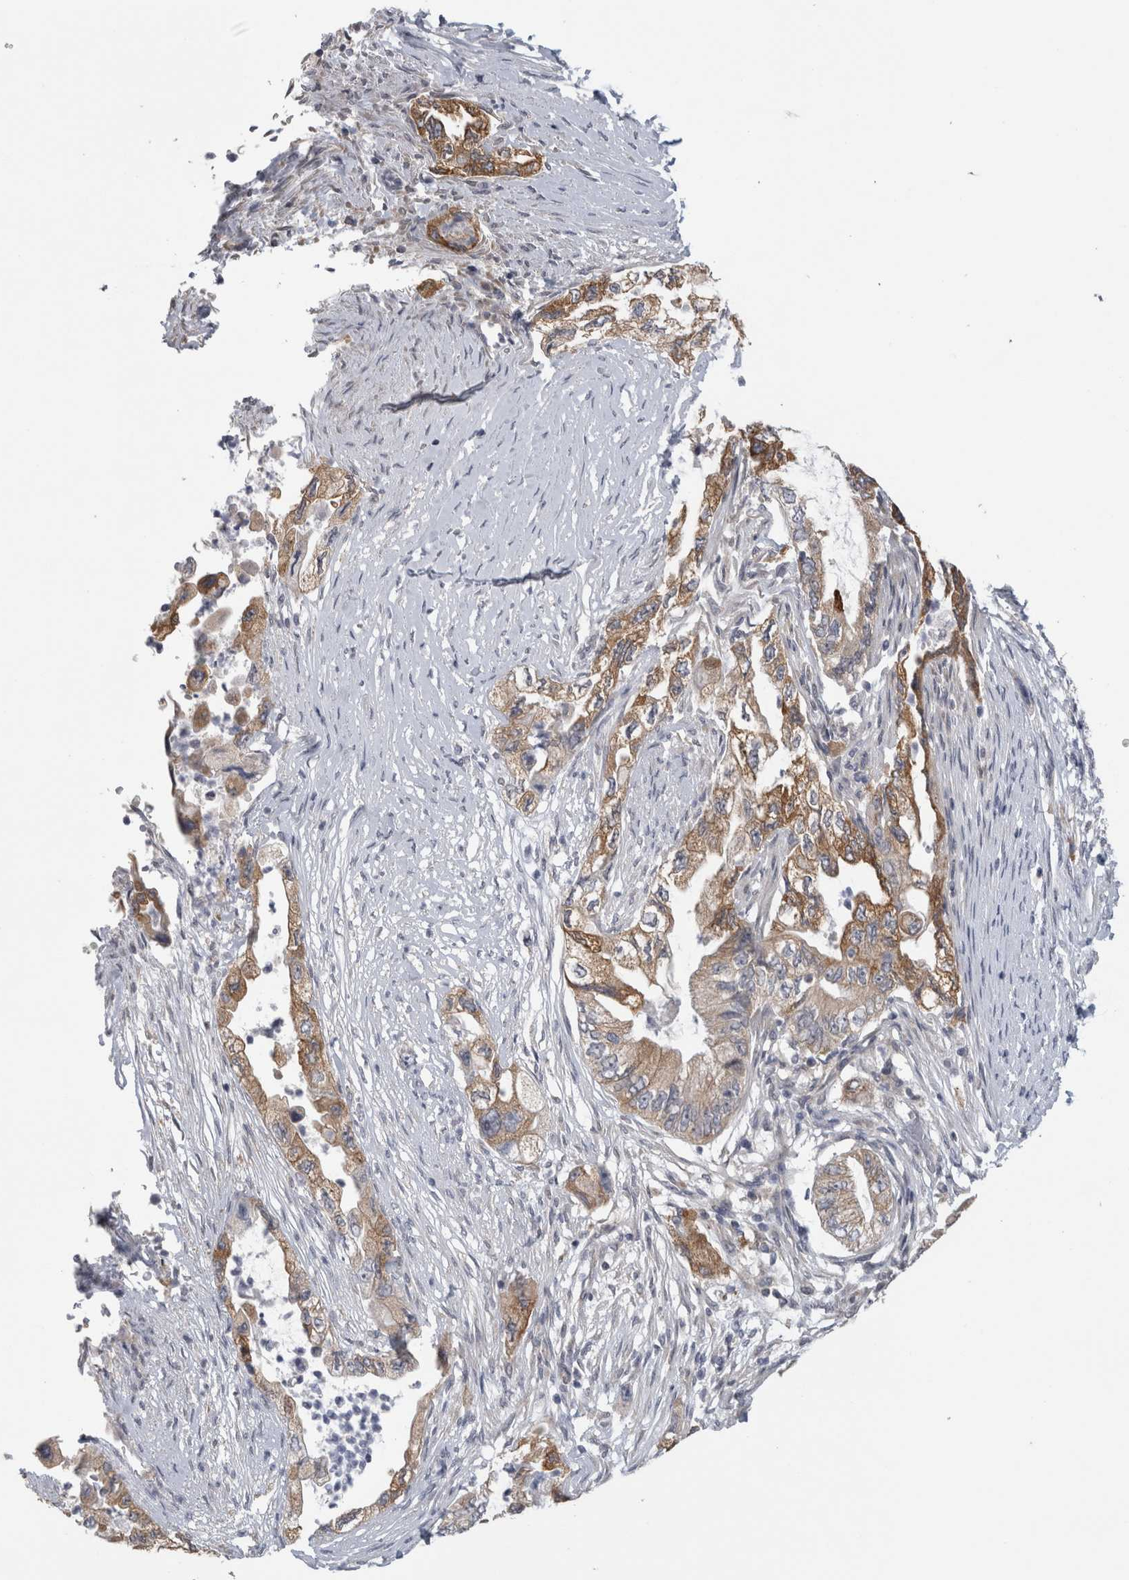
{"staining": {"intensity": "moderate", "quantity": ">75%", "location": "cytoplasmic/membranous"}, "tissue": "pancreatic cancer", "cell_type": "Tumor cells", "image_type": "cancer", "snomed": [{"axis": "morphology", "description": "Adenocarcinoma, NOS"}, {"axis": "topography", "description": "Pancreas"}], "caption": "A photomicrograph showing moderate cytoplasmic/membranous positivity in about >75% of tumor cells in adenocarcinoma (pancreatic), as visualized by brown immunohistochemical staining.", "gene": "TMEM242", "patient": {"sex": "female", "age": 73}}